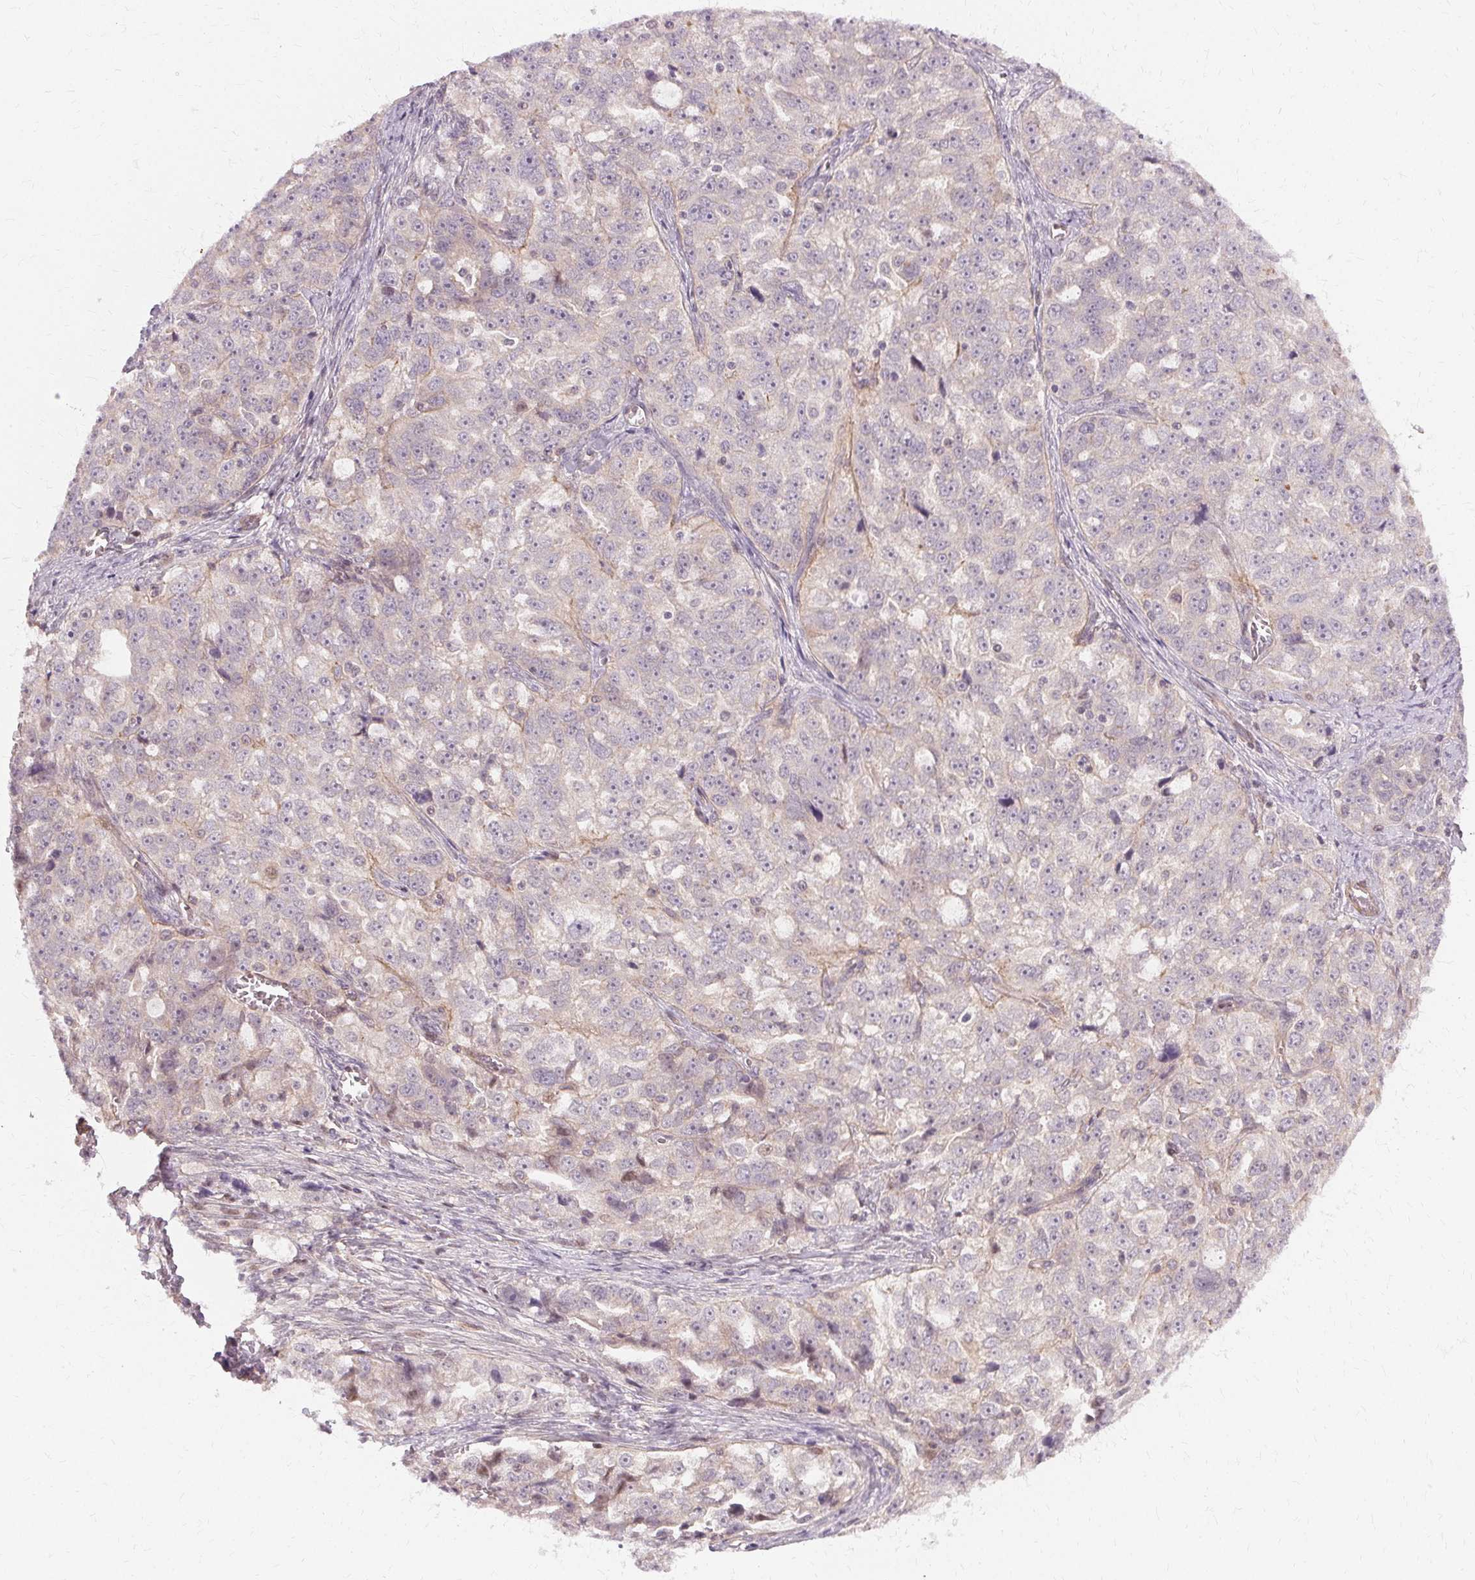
{"staining": {"intensity": "negative", "quantity": "none", "location": "none"}, "tissue": "ovarian cancer", "cell_type": "Tumor cells", "image_type": "cancer", "snomed": [{"axis": "morphology", "description": "Cystadenocarcinoma, serous, NOS"}, {"axis": "topography", "description": "Ovary"}], "caption": "Tumor cells are negative for brown protein staining in serous cystadenocarcinoma (ovarian). (Stains: DAB immunohistochemistry with hematoxylin counter stain, Microscopy: brightfield microscopy at high magnification).", "gene": "USP8", "patient": {"sex": "female", "age": 51}}